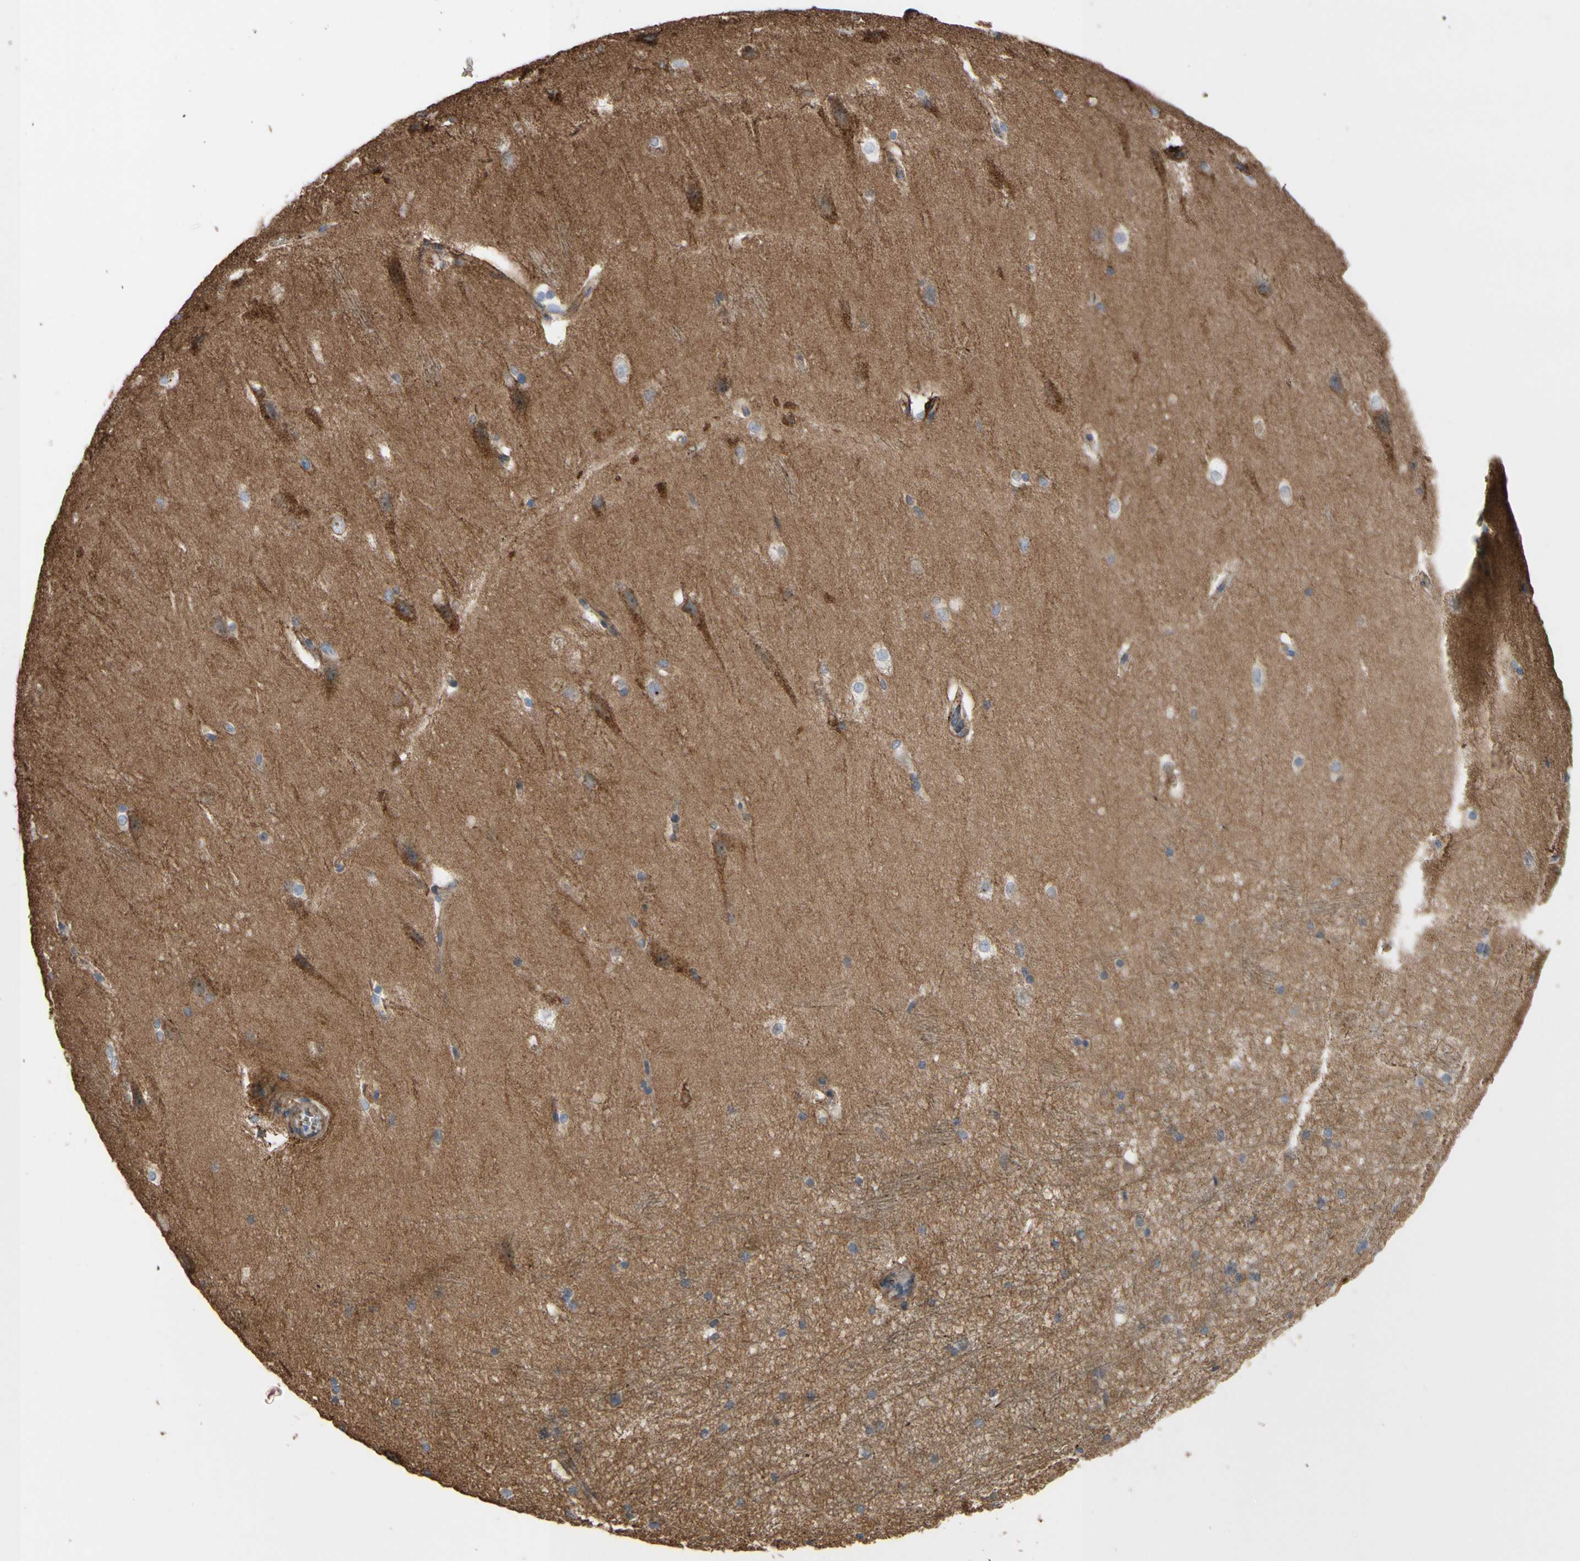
{"staining": {"intensity": "negative", "quantity": "none", "location": "none"}, "tissue": "hippocampus", "cell_type": "Glial cells", "image_type": "normal", "snomed": [{"axis": "morphology", "description": "Normal tissue, NOS"}, {"axis": "topography", "description": "Hippocampus"}], "caption": "The image reveals no significant expression in glial cells of hippocampus. Brightfield microscopy of immunohistochemistry (IHC) stained with DAB (brown) and hematoxylin (blue), captured at high magnification.", "gene": "ANXA6", "patient": {"sex": "female", "age": 19}}